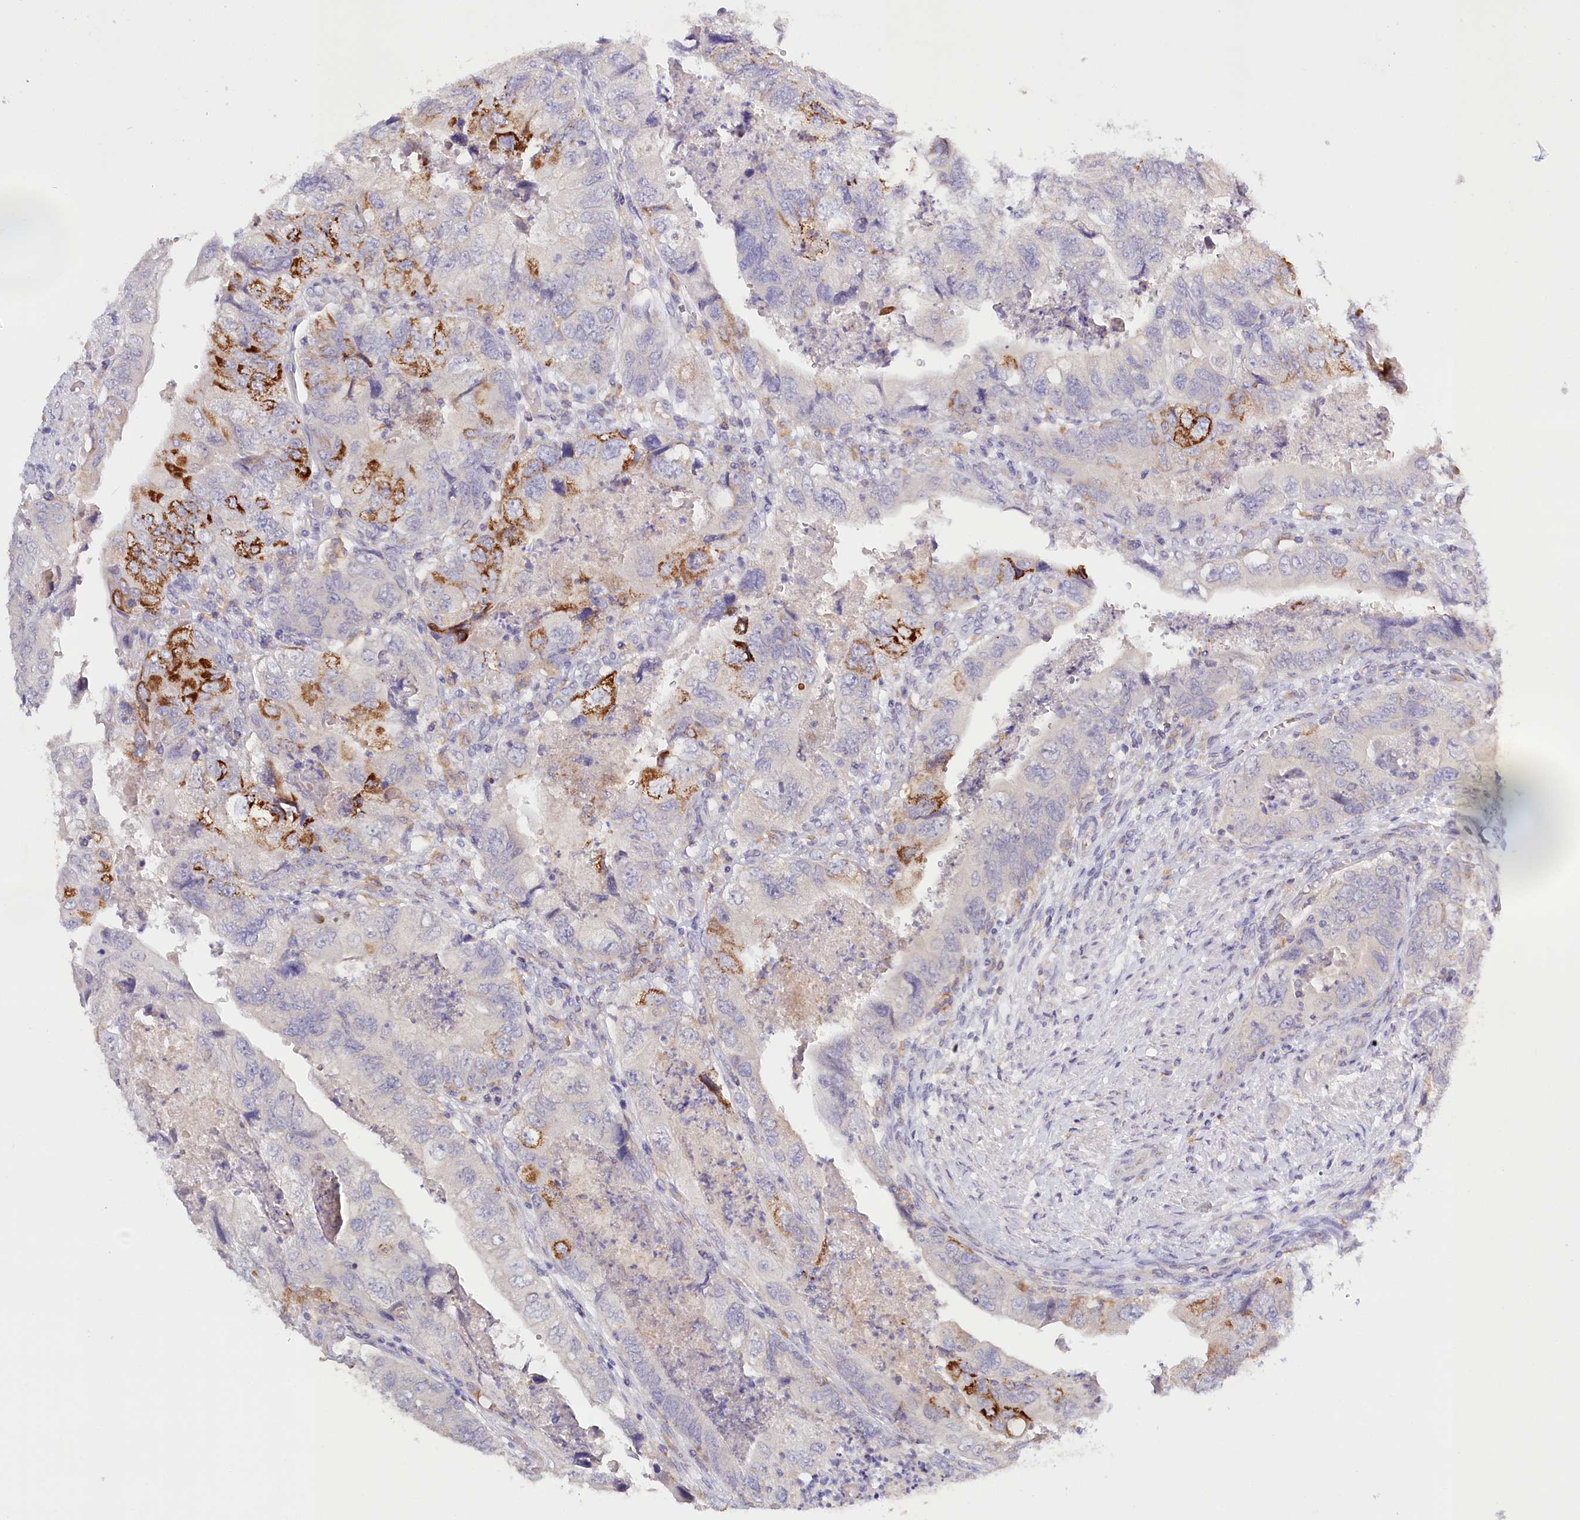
{"staining": {"intensity": "strong", "quantity": "<25%", "location": "cytoplasmic/membranous"}, "tissue": "colorectal cancer", "cell_type": "Tumor cells", "image_type": "cancer", "snomed": [{"axis": "morphology", "description": "Adenocarcinoma, NOS"}, {"axis": "topography", "description": "Rectum"}], "caption": "Human colorectal cancer stained with a brown dye demonstrates strong cytoplasmic/membranous positive expression in about <25% of tumor cells.", "gene": "DAPK1", "patient": {"sex": "male", "age": 63}}